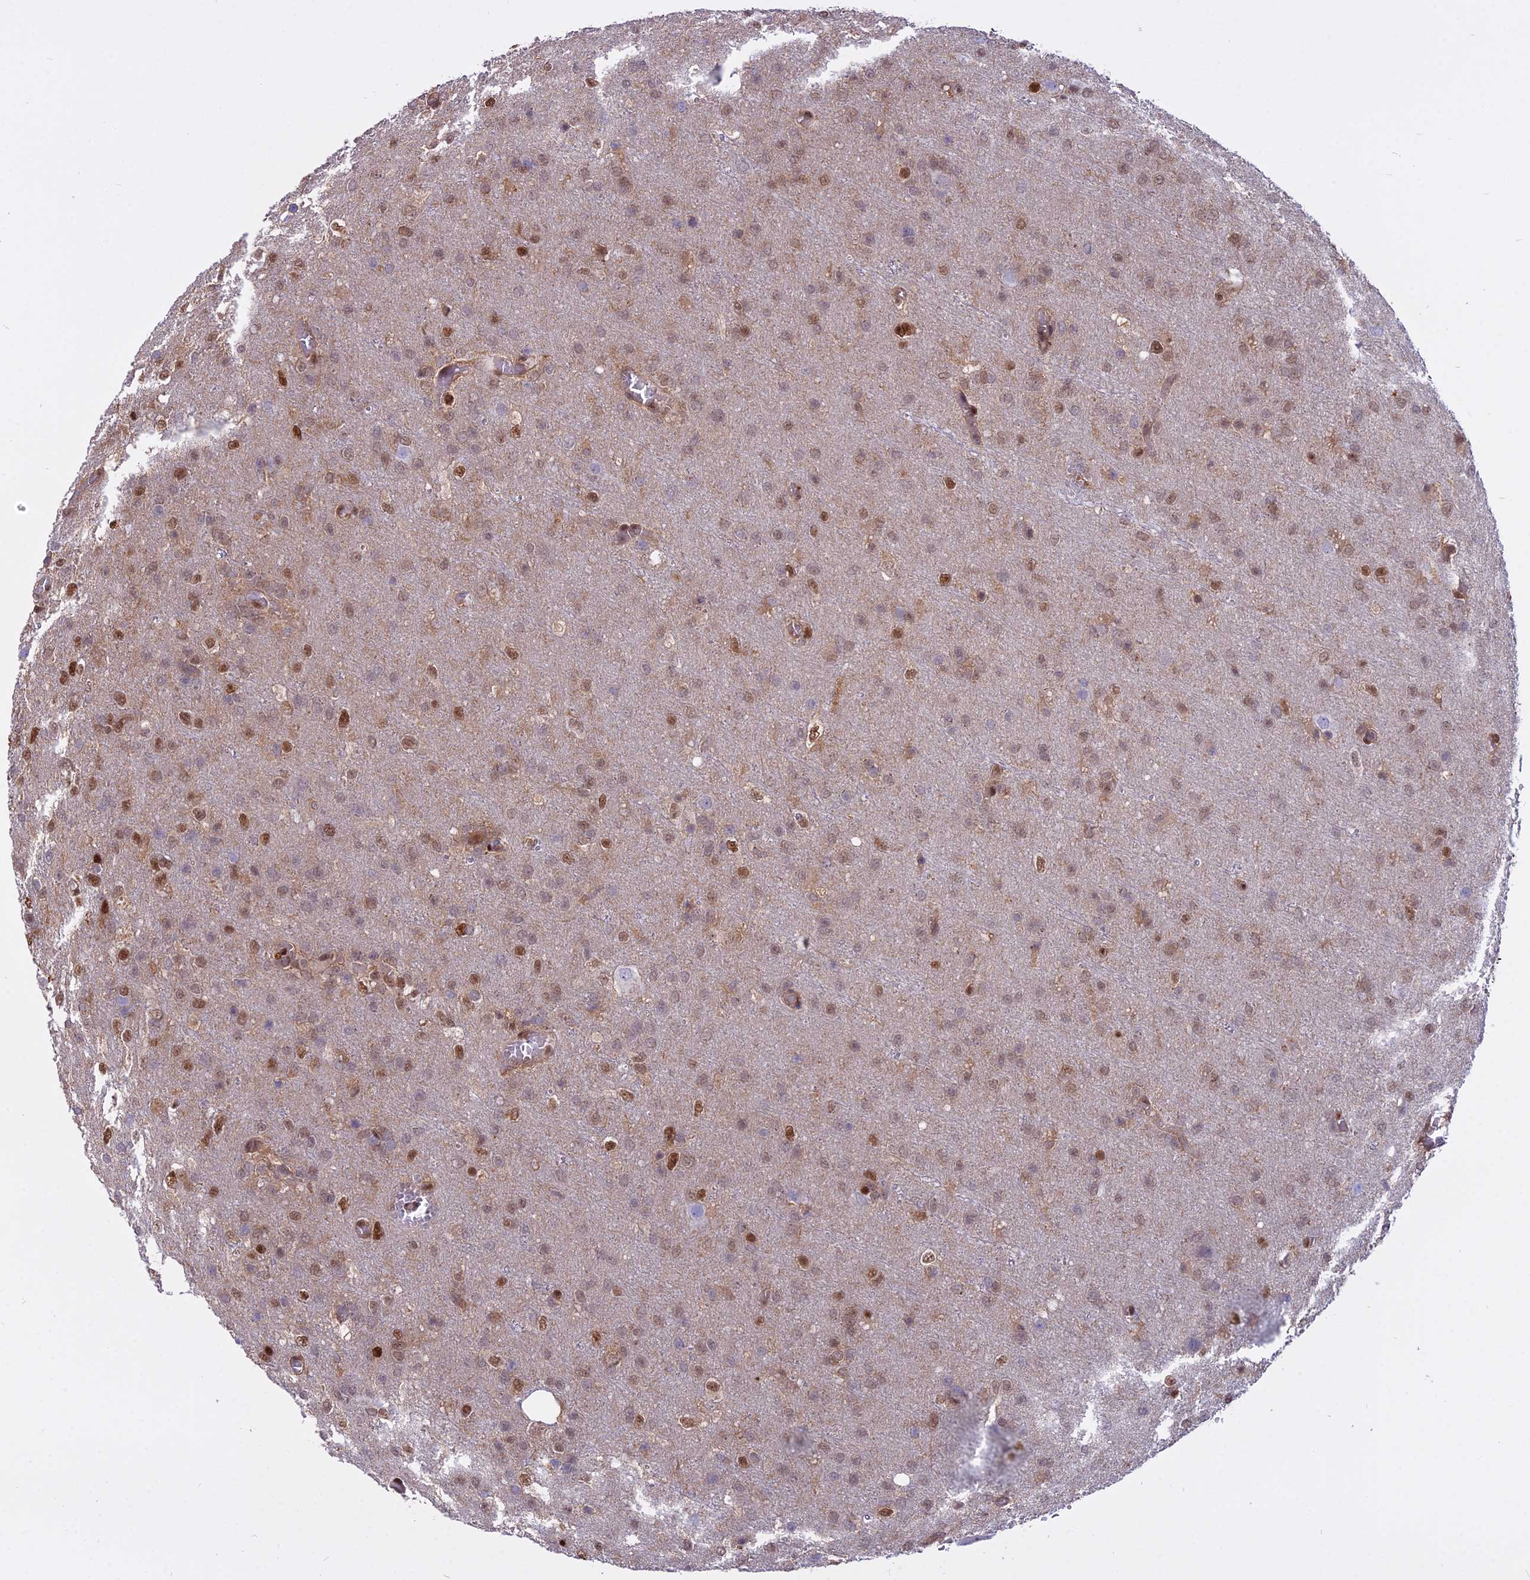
{"staining": {"intensity": "moderate", "quantity": ">75%", "location": "cytoplasmic/membranous,nuclear"}, "tissue": "glioma", "cell_type": "Tumor cells", "image_type": "cancer", "snomed": [{"axis": "morphology", "description": "Glioma, malignant, High grade"}, {"axis": "topography", "description": "Brain"}], "caption": "An image of human high-grade glioma (malignant) stained for a protein exhibits moderate cytoplasmic/membranous and nuclear brown staining in tumor cells. Using DAB (3,3'-diaminobenzidine) (brown) and hematoxylin (blue) stains, captured at high magnification using brightfield microscopy.", "gene": "NPEPL1", "patient": {"sex": "female", "age": 74}}